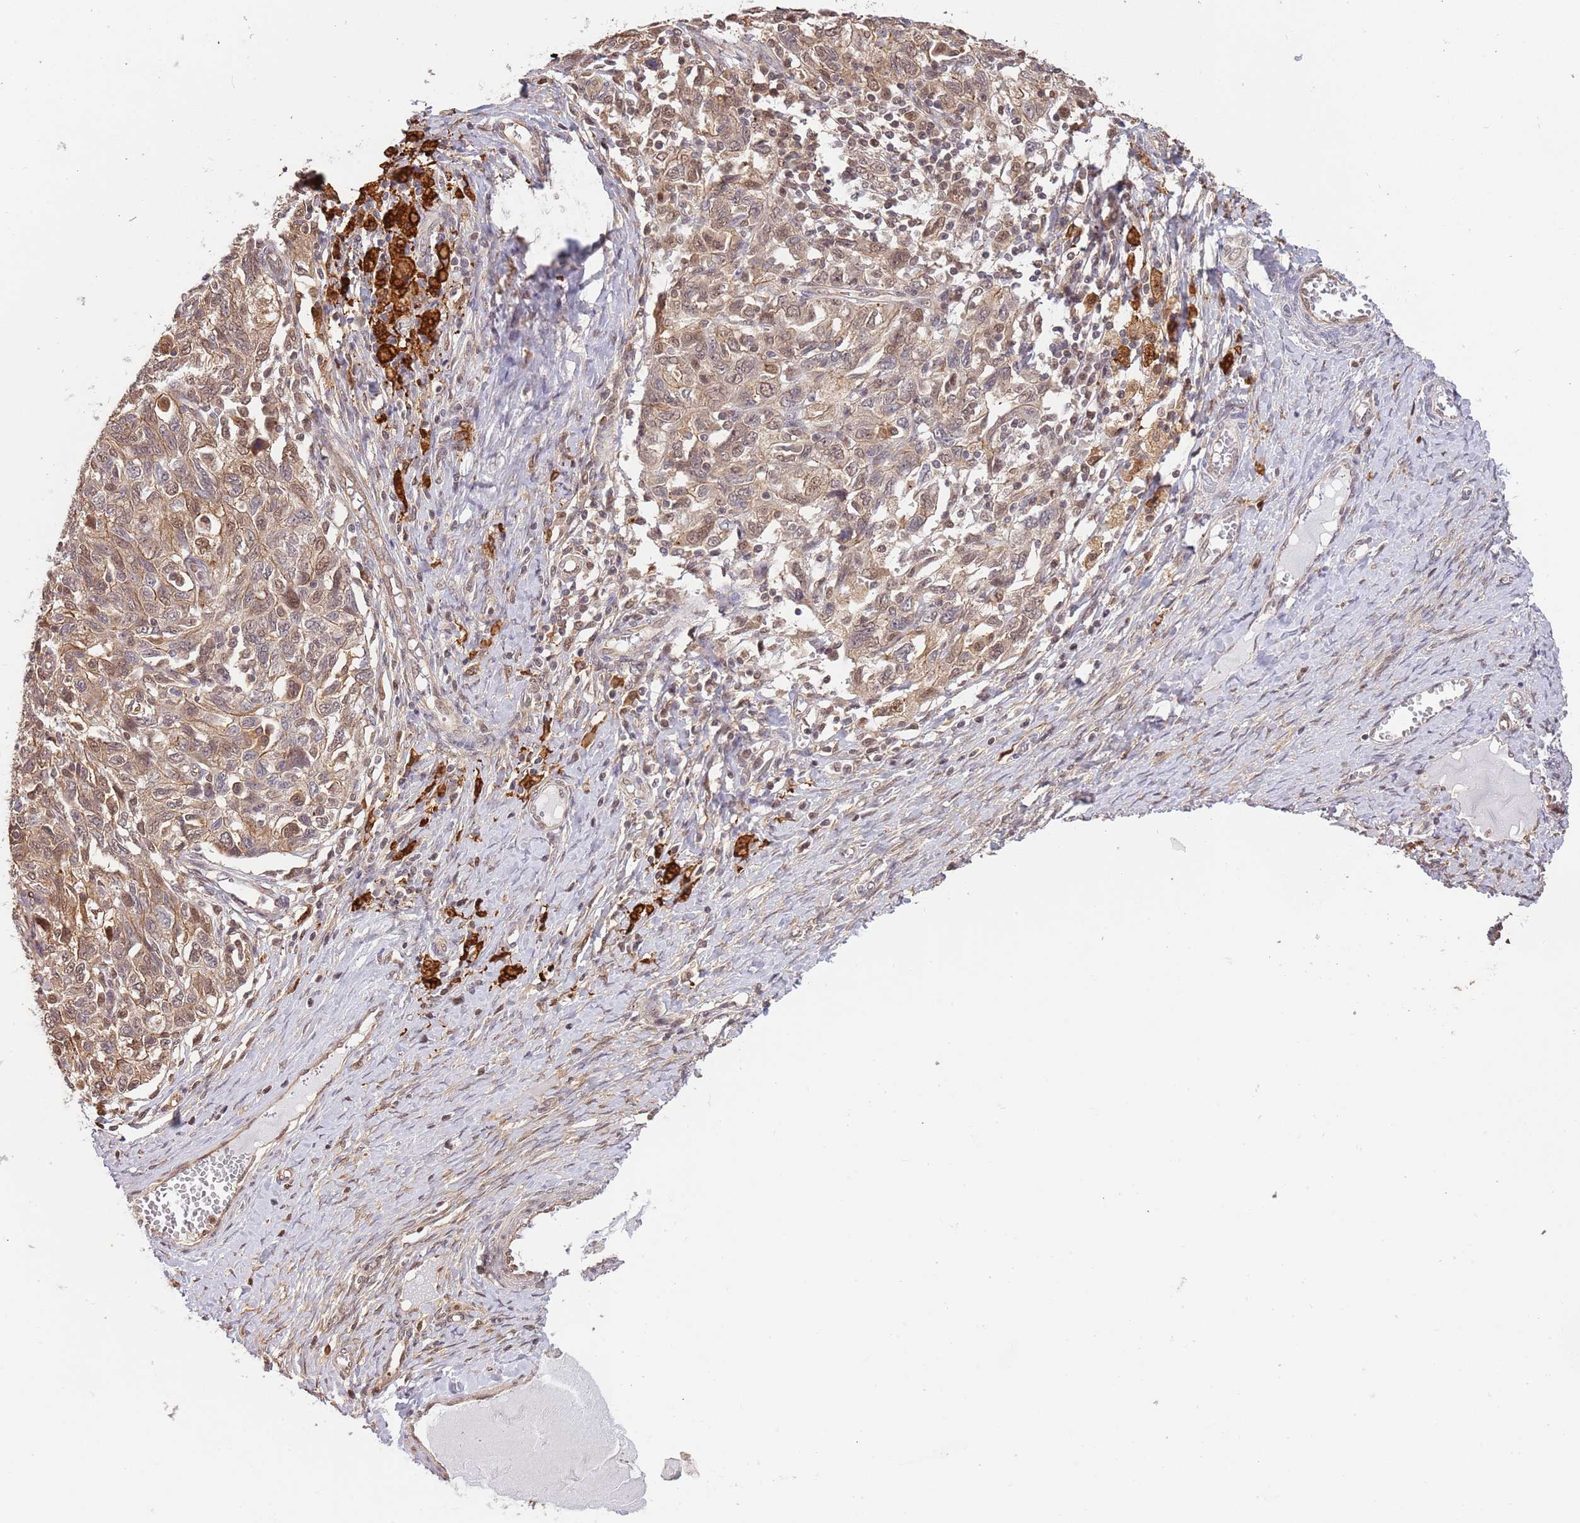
{"staining": {"intensity": "moderate", "quantity": "25%-75%", "location": "cytoplasmic/membranous,nuclear"}, "tissue": "ovarian cancer", "cell_type": "Tumor cells", "image_type": "cancer", "snomed": [{"axis": "morphology", "description": "Carcinoma, NOS"}, {"axis": "morphology", "description": "Cystadenocarcinoma, serous, NOS"}, {"axis": "topography", "description": "Ovary"}], "caption": "IHC (DAB (3,3'-diaminobenzidine)) staining of ovarian cancer displays moderate cytoplasmic/membranous and nuclear protein staining in about 25%-75% of tumor cells.", "gene": "PLSCR5", "patient": {"sex": "female", "age": 69}}